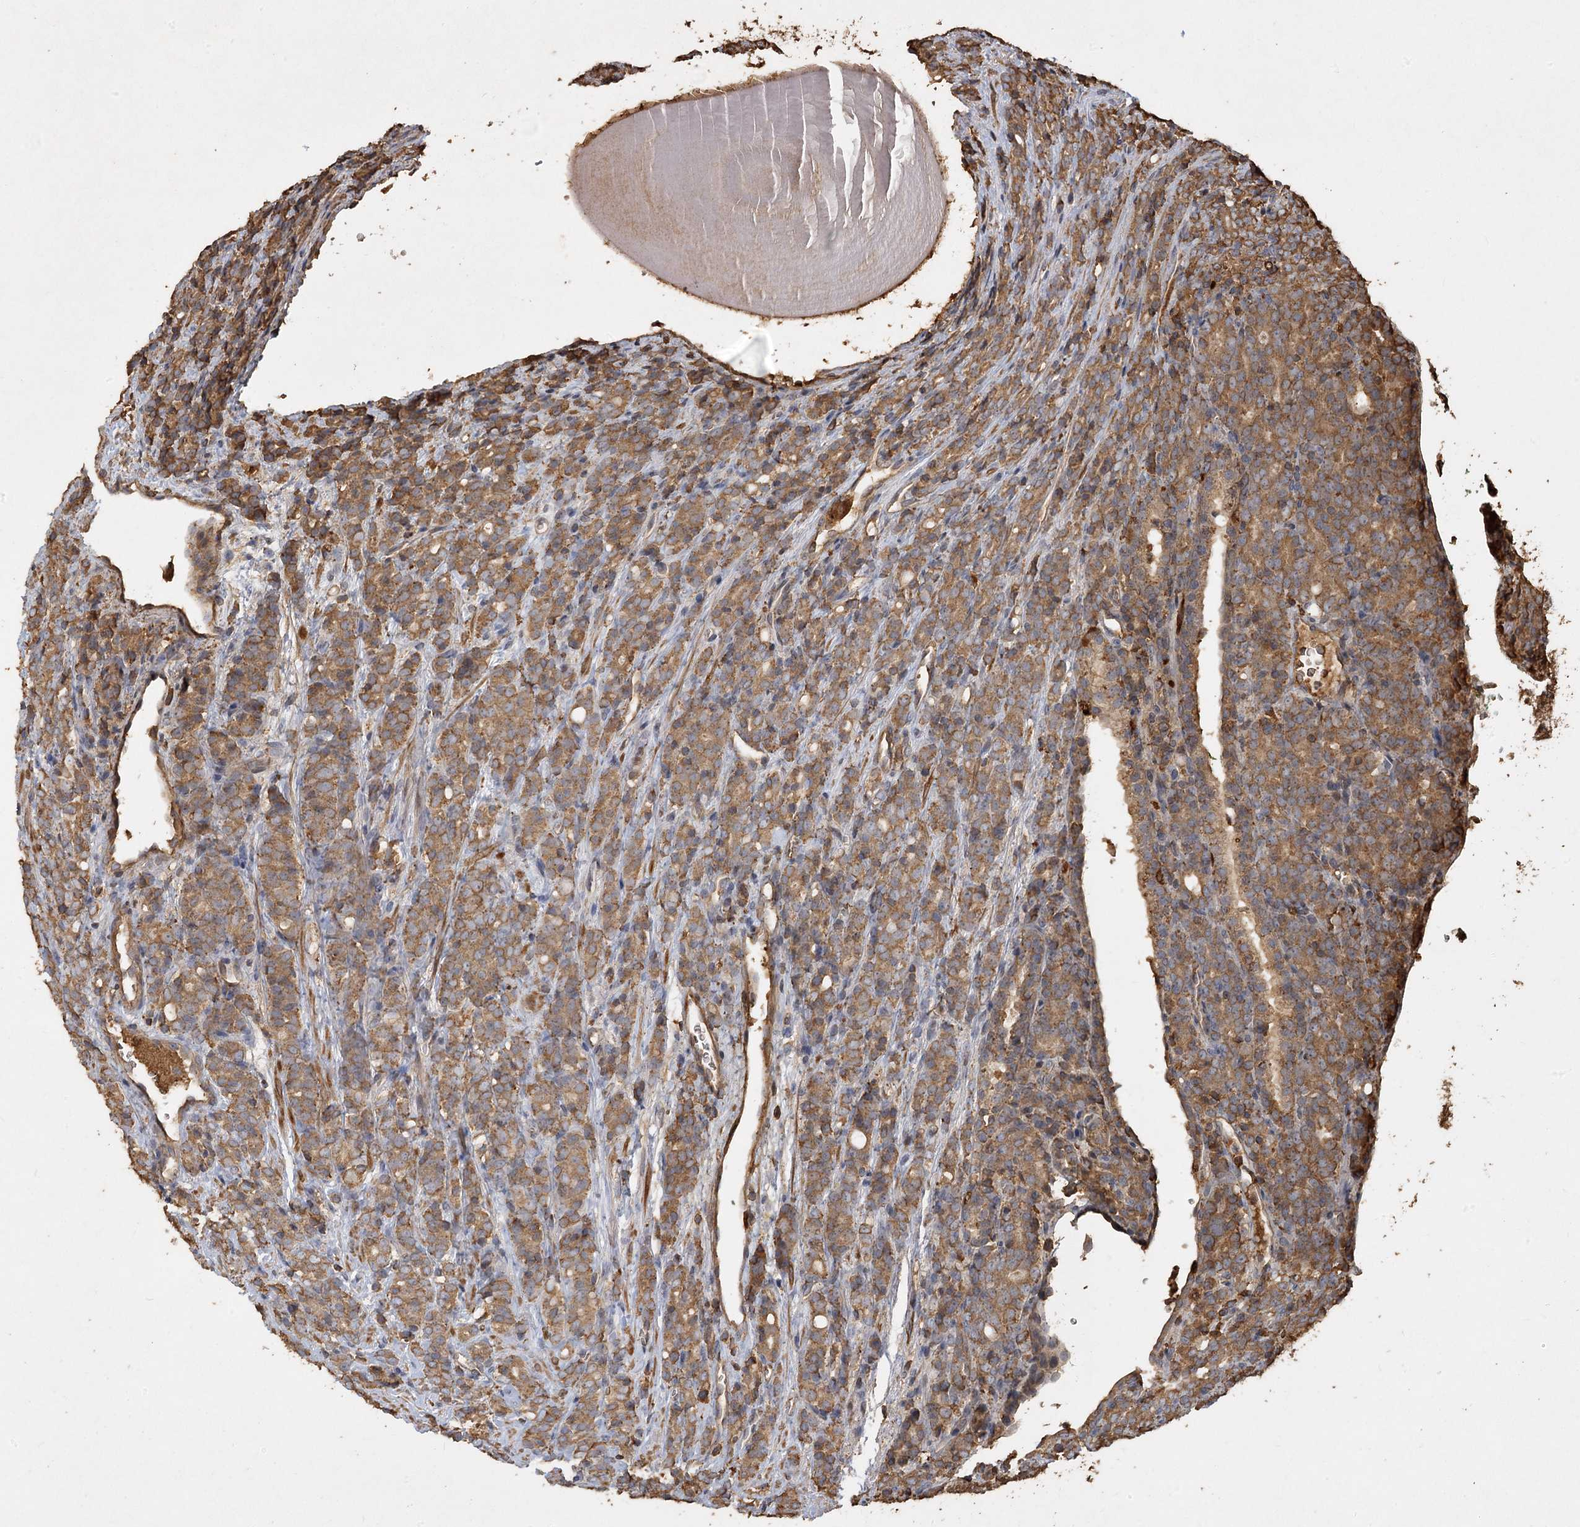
{"staining": {"intensity": "moderate", "quantity": ">75%", "location": "cytoplasmic/membranous"}, "tissue": "prostate cancer", "cell_type": "Tumor cells", "image_type": "cancer", "snomed": [{"axis": "morphology", "description": "Adenocarcinoma, High grade"}, {"axis": "topography", "description": "Prostate"}], "caption": "A medium amount of moderate cytoplasmic/membranous staining is appreciated in approximately >75% of tumor cells in prostate cancer (adenocarcinoma (high-grade)) tissue. (DAB IHC, brown staining for protein, blue staining for nuclei).", "gene": "PIK3C2A", "patient": {"sex": "male", "age": 62}}